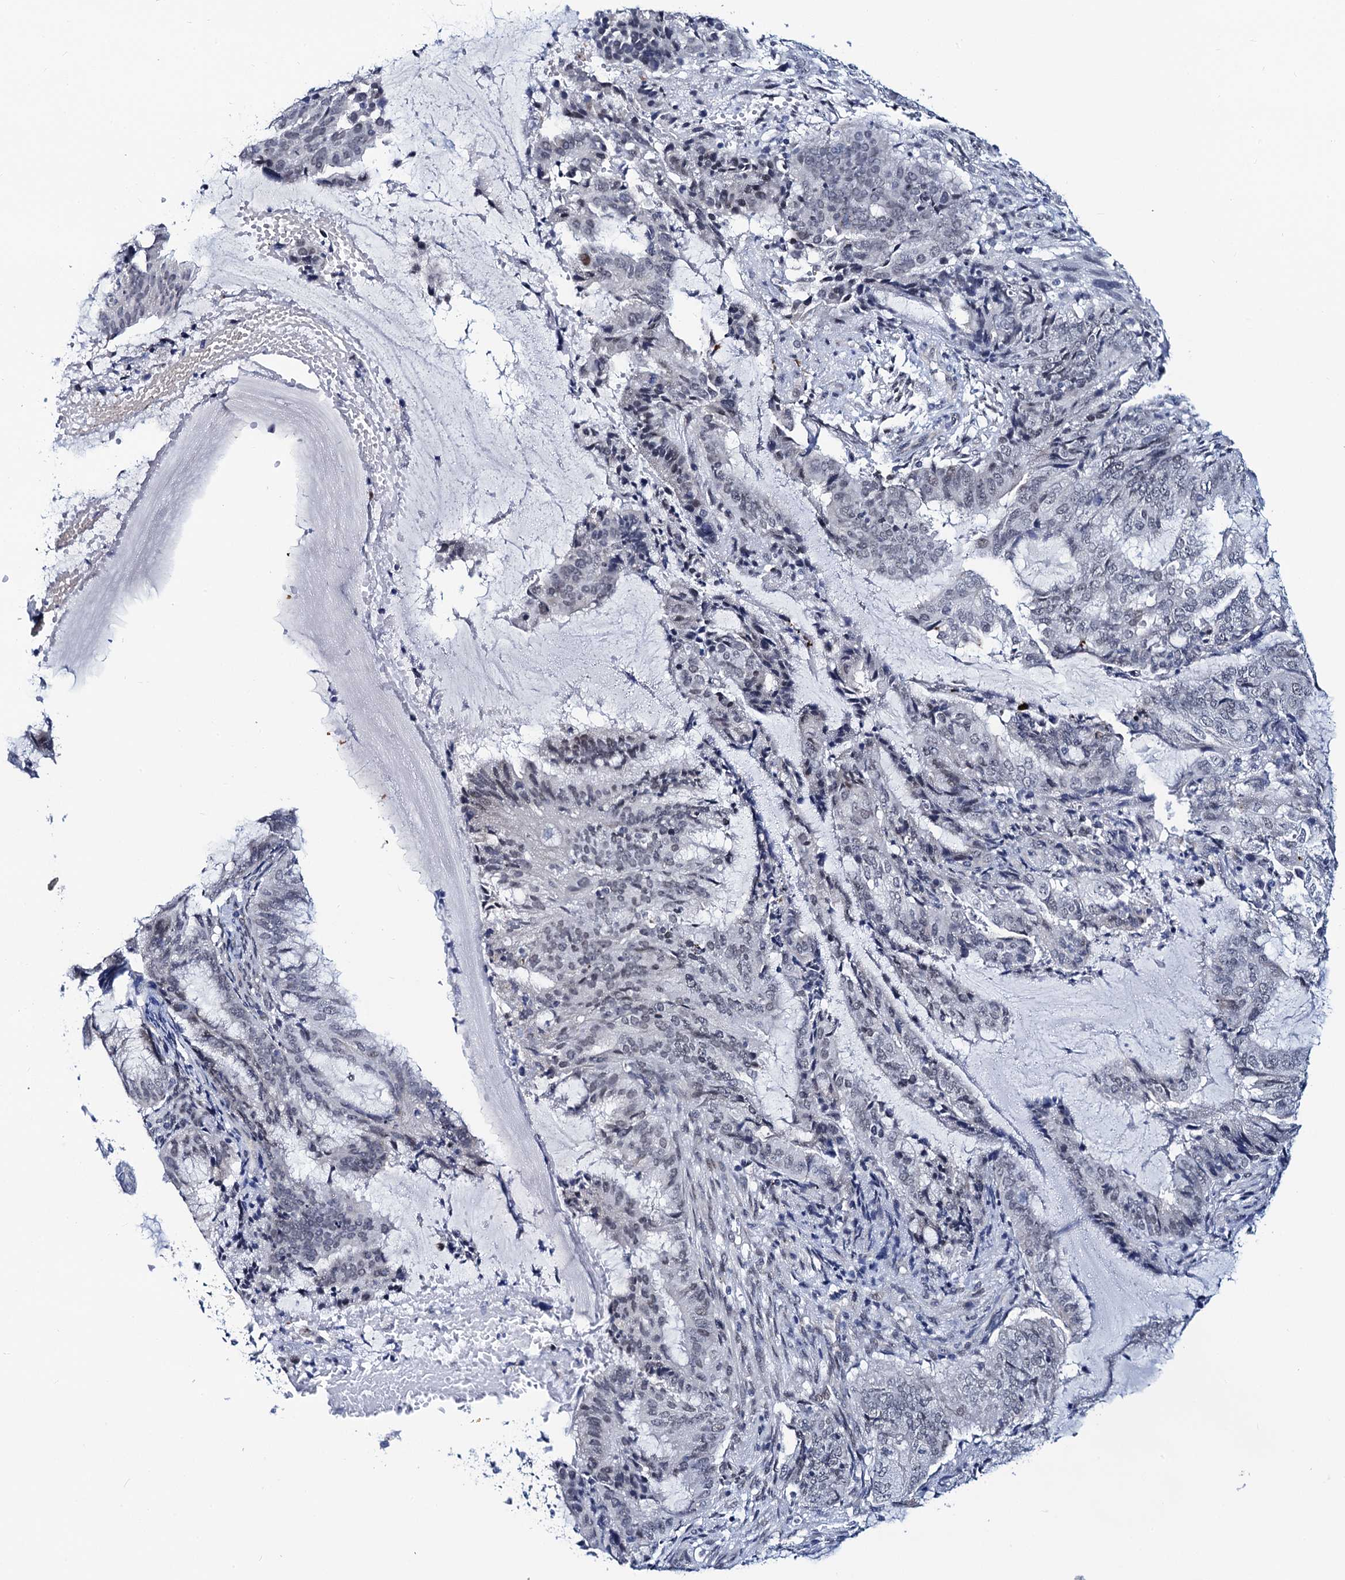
{"staining": {"intensity": "weak", "quantity": "<25%", "location": "nuclear"}, "tissue": "endometrial cancer", "cell_type": "Tumor cells", "image_type": "cancer", "snomed": [{"axis": "morphology", "description": "Adenocarcinoma, NOS"}, {"axis": "topography", "description": "Endometrium"}], "caption": "A photomicrograph of human endometrial adenocarcinoma is negative for staining in tumor cells.", "gene": "C16orf87", "patient": {"sex": "female", "age": 51}}